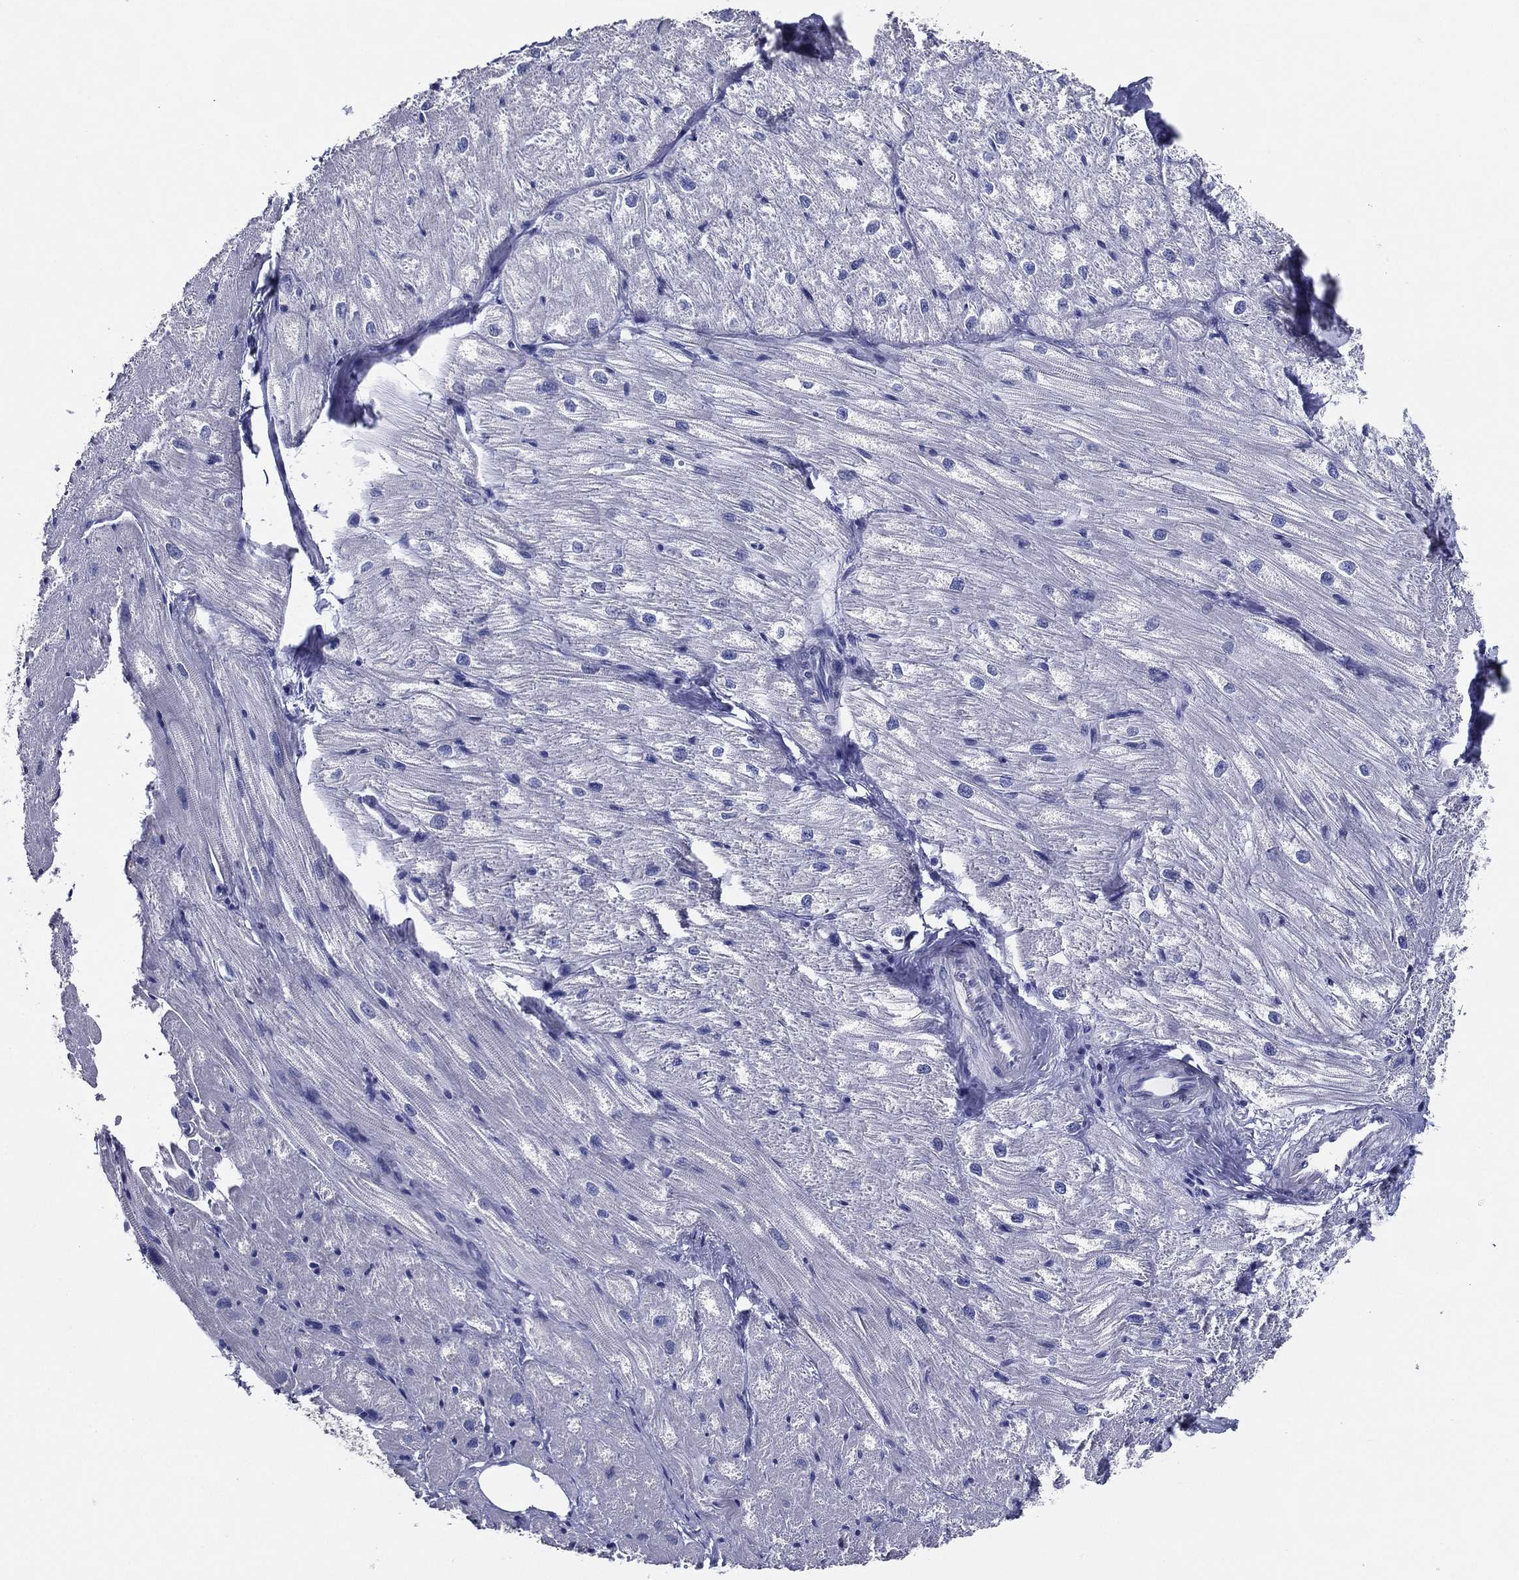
{"staining": {"intensity": "negative", "quantity": "none", "location": "none"}, "tissue": "heart muscle", "cell_type": "Cardiomyocytes", "image_type": "normal", "snomed": [{"axis": "morphology", "description": "Normal tissue, NOS"}, {"axis": "topography", "description": "Heart"}], "caption": "This is a photomicrograph of immunohistochemistry staining of benign heart muscle, which shows no positivity in cardiomyocytes.", "gene": "TFAP2A", "patient": {"sex": "male", "age": 57}}